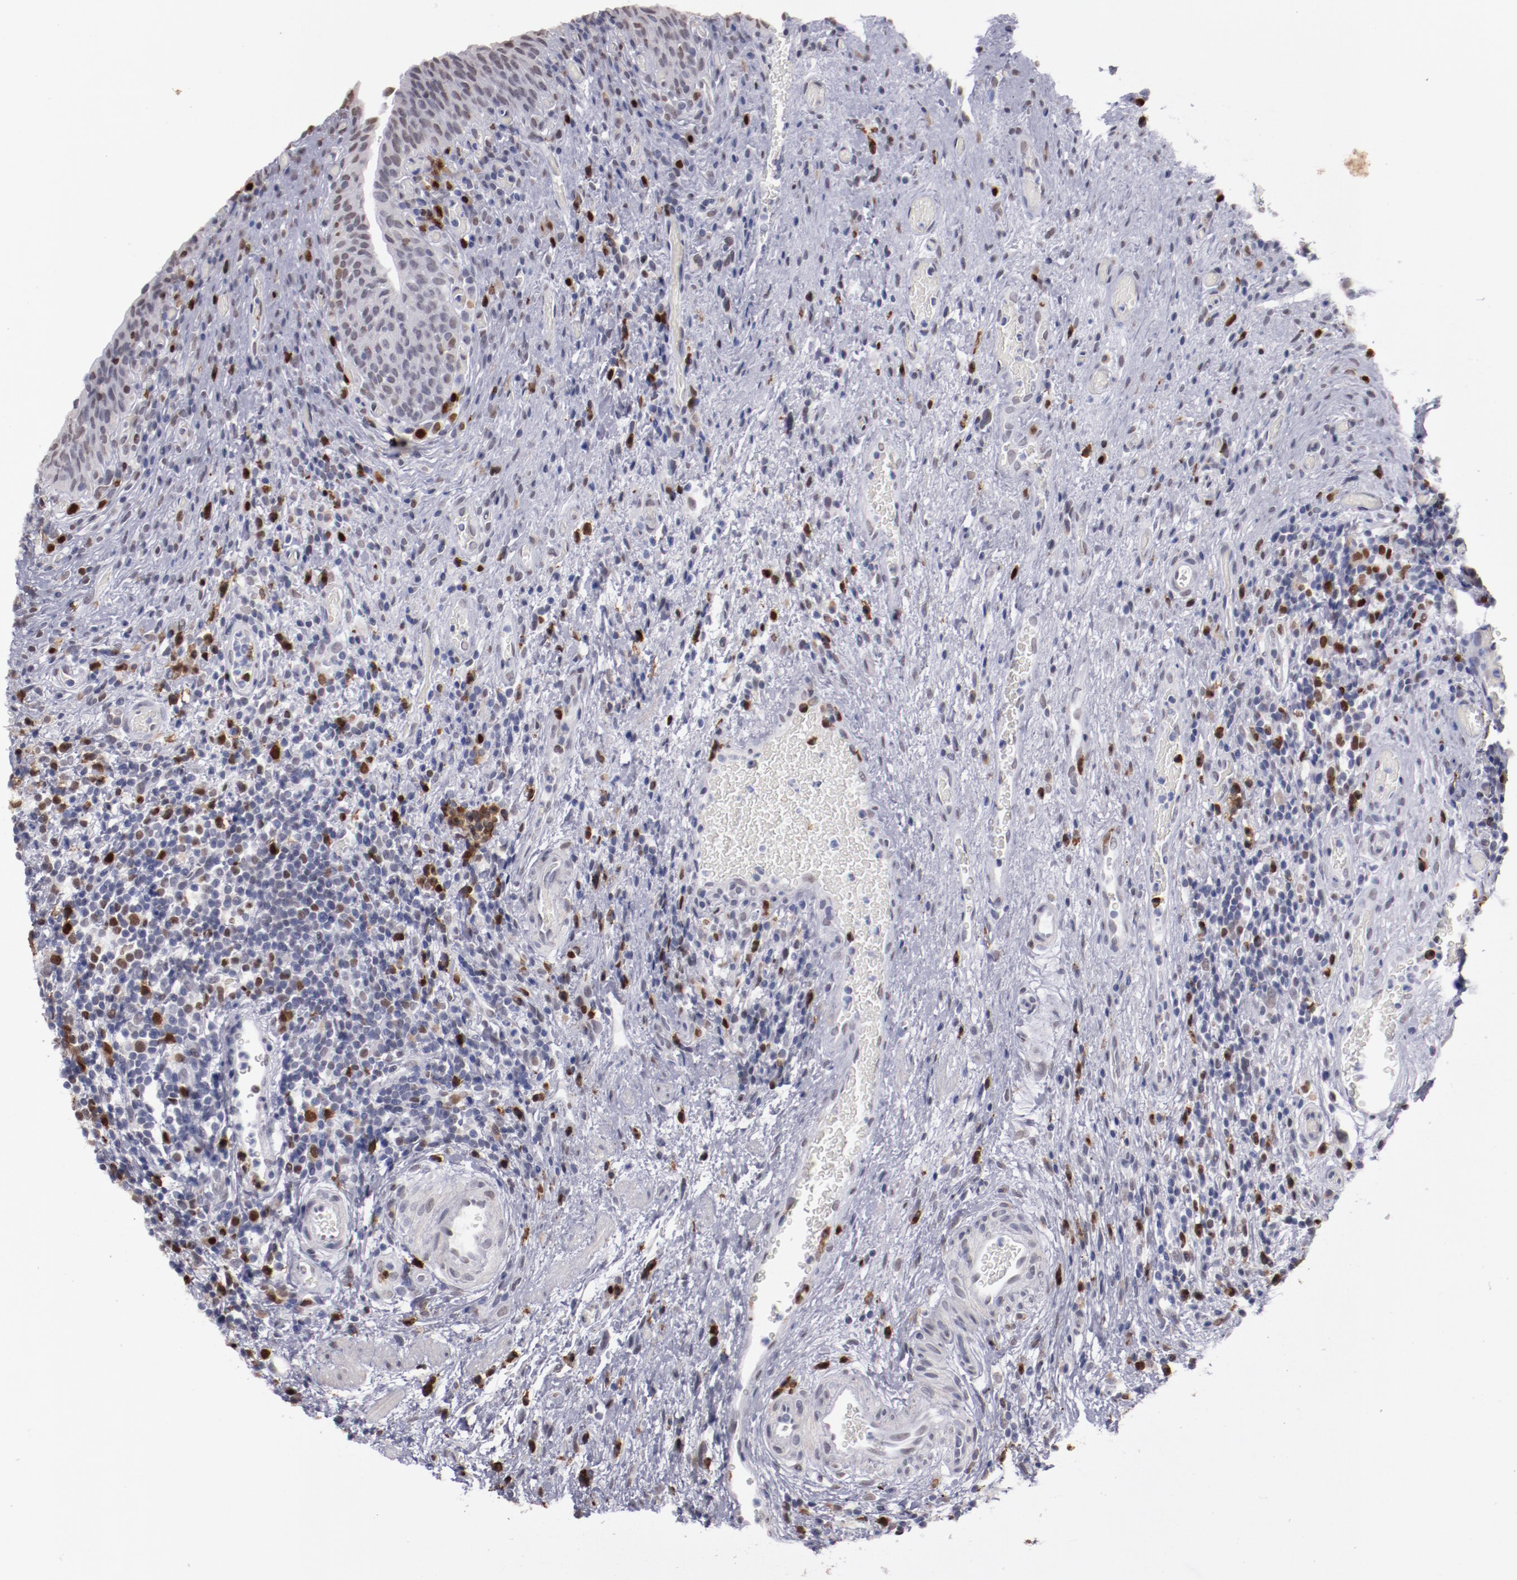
{"staining": {"intensity": "weak", "quantity": "<25%", "location": "nuclear"}, "tissue": "urinary bladder", "cell_type": "Urothelial cells", "image_type": "normal", "snomed": [{"axis": "morphology", "description": "Normal tissue, NOS"}, {"axis": "morphology", "description": "Urothelial carcinoma, High grade"}, {"axis": "topography", "description": "Urinary bladder"}], "caption": "Histopathology image shows no significant protein staining in urothelial cells of unremarkable urinary bladder.", "gene": "IRF4", "patient": {"sex": "male", "age": 51}}